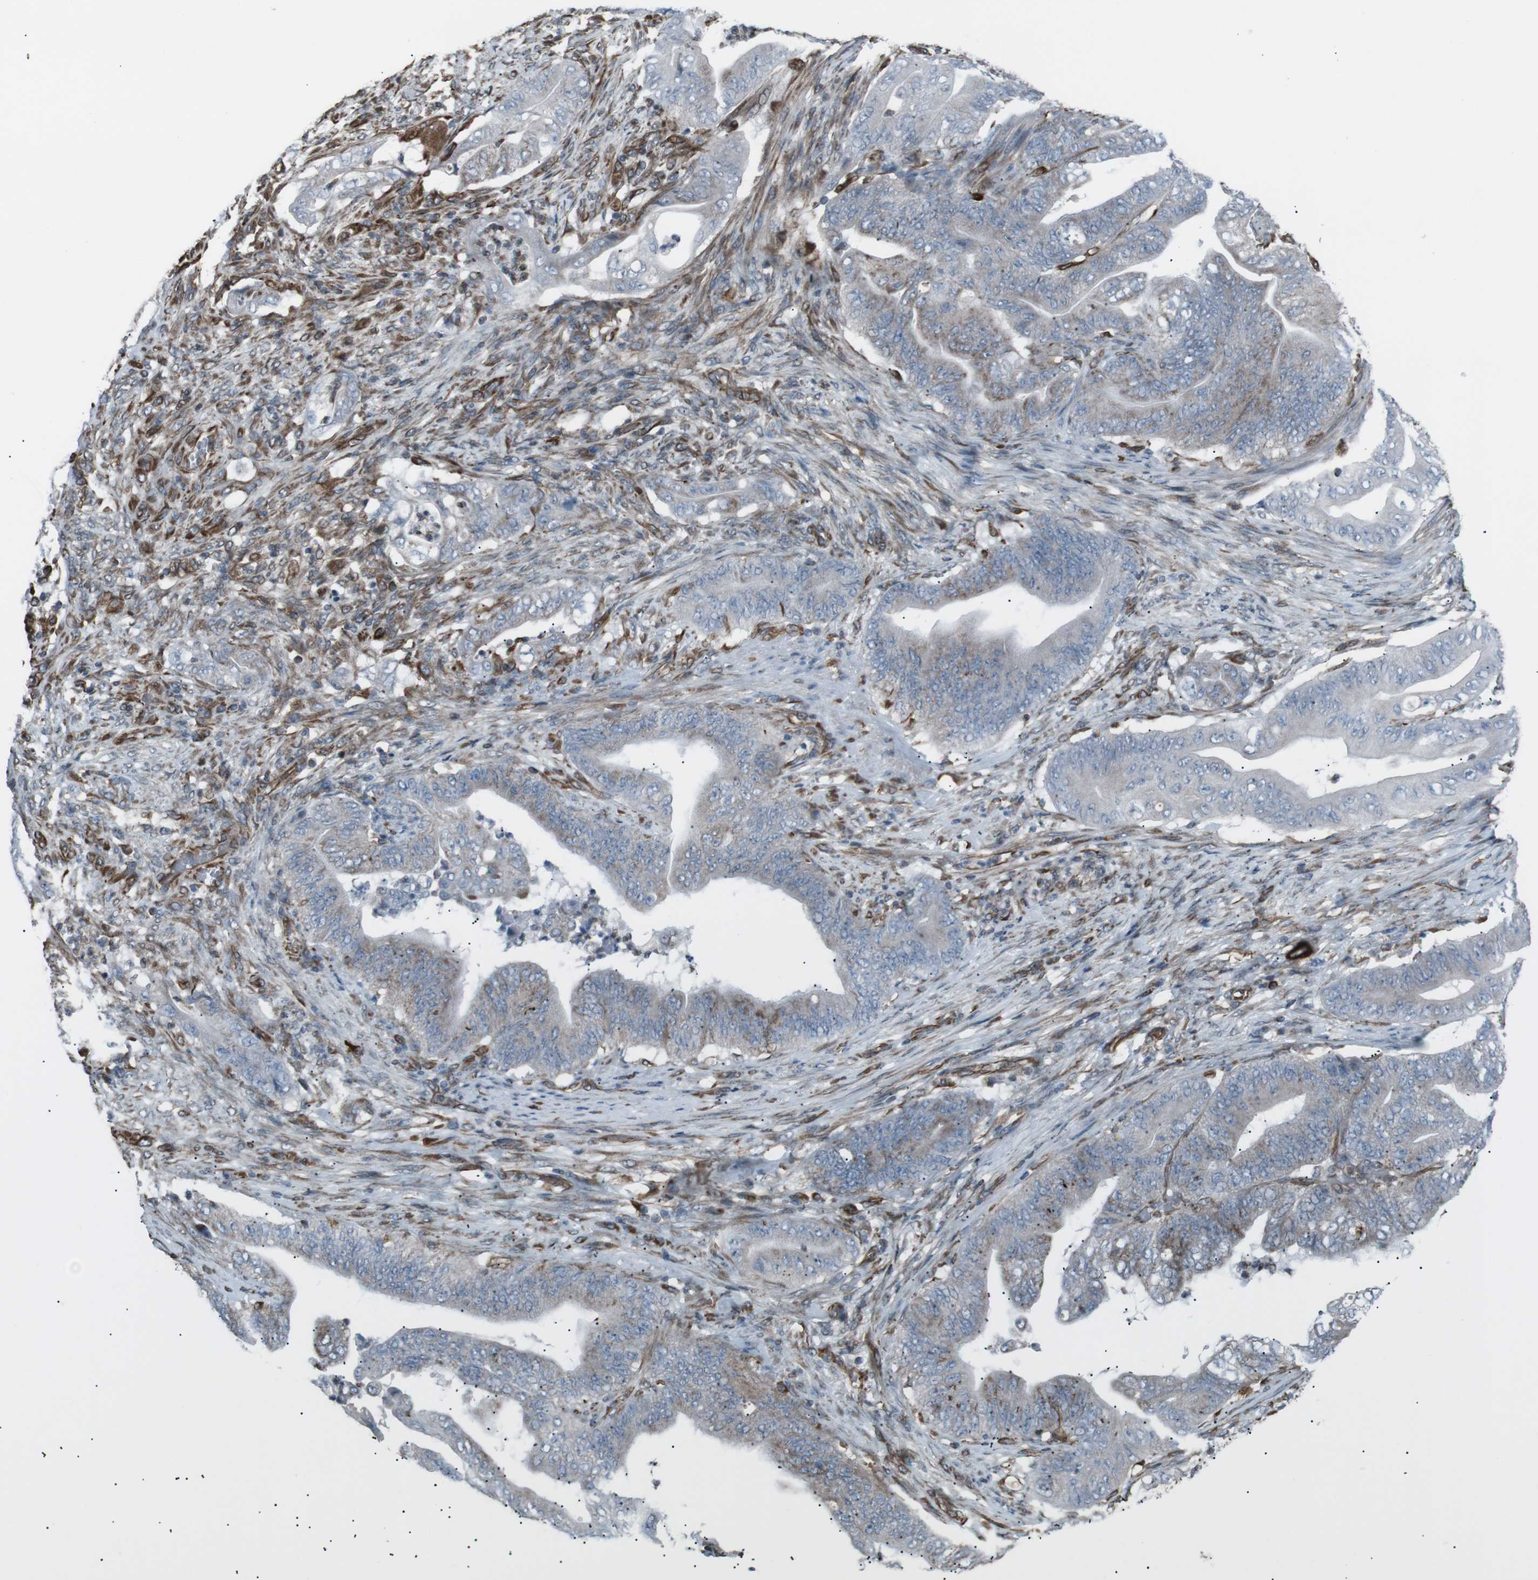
{"staining": {"intensity": "moderate", "quantity": "<25%", "location": "cytoplasmic/membranous"}, "tissue": "stomach cancer", "cell_type": "Tumor cells", "image_type": "cancer", "snomed": [{"axis": "morphology", "description": "Adenocarcinoma, NOS"}, {"axis": "topography", "description": "Stomach"}], "caption": "IHC of stomach adenocarcinoma shows low levels of moderate cytoplasmic/membranous positivity in approximately <25% of tumor cells.", "gene": "TMEM141", "patient": {"sex": "female", "age": 73}}